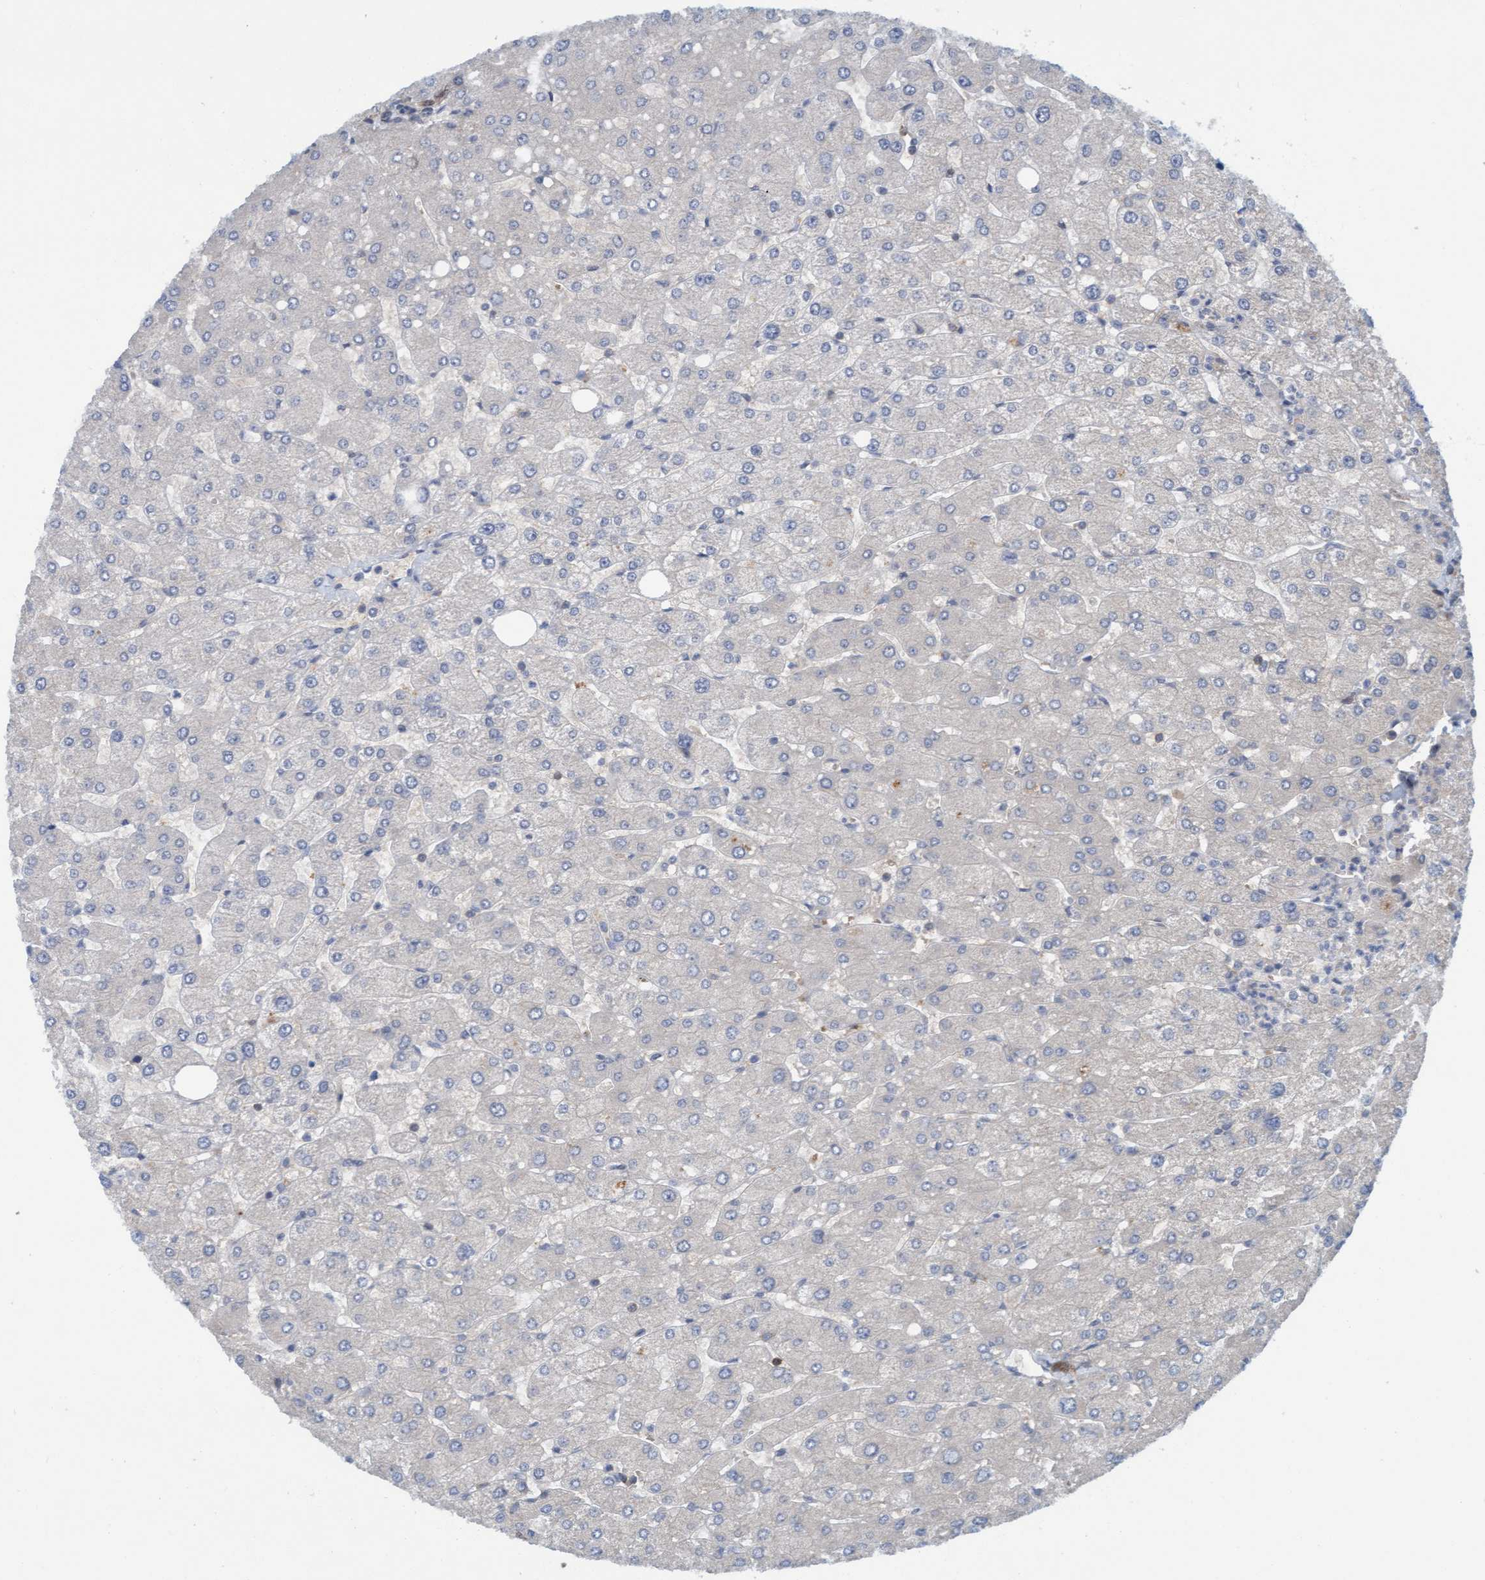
{"staining": {"intensity": "moderate", "quantity": ">75%", "location": "cytoplasmic/membranous"}, "tissue": "liver", "cell_type": "Cholangiocytes", "image_type": "normal", "snomed": [{"axis": "morphology", "description": "Normal tissue, NOS"}, {"axis": "topography", "description": "Liver"}], "caption": "Liver stained with DAB (3,3'-diaminobenzidine) immunohistochemistry (IHC) exhibits medium levels of moderate cytoplasmic/membranous expression in about >75% of cholangiocytes. The staining is performed using DAB brown chromogen to label protein expression. The nuclei are counter-stained blue using hematoxylin.", "gene": "KLHL25", "patient": {"sex": "male", "age": 55}}